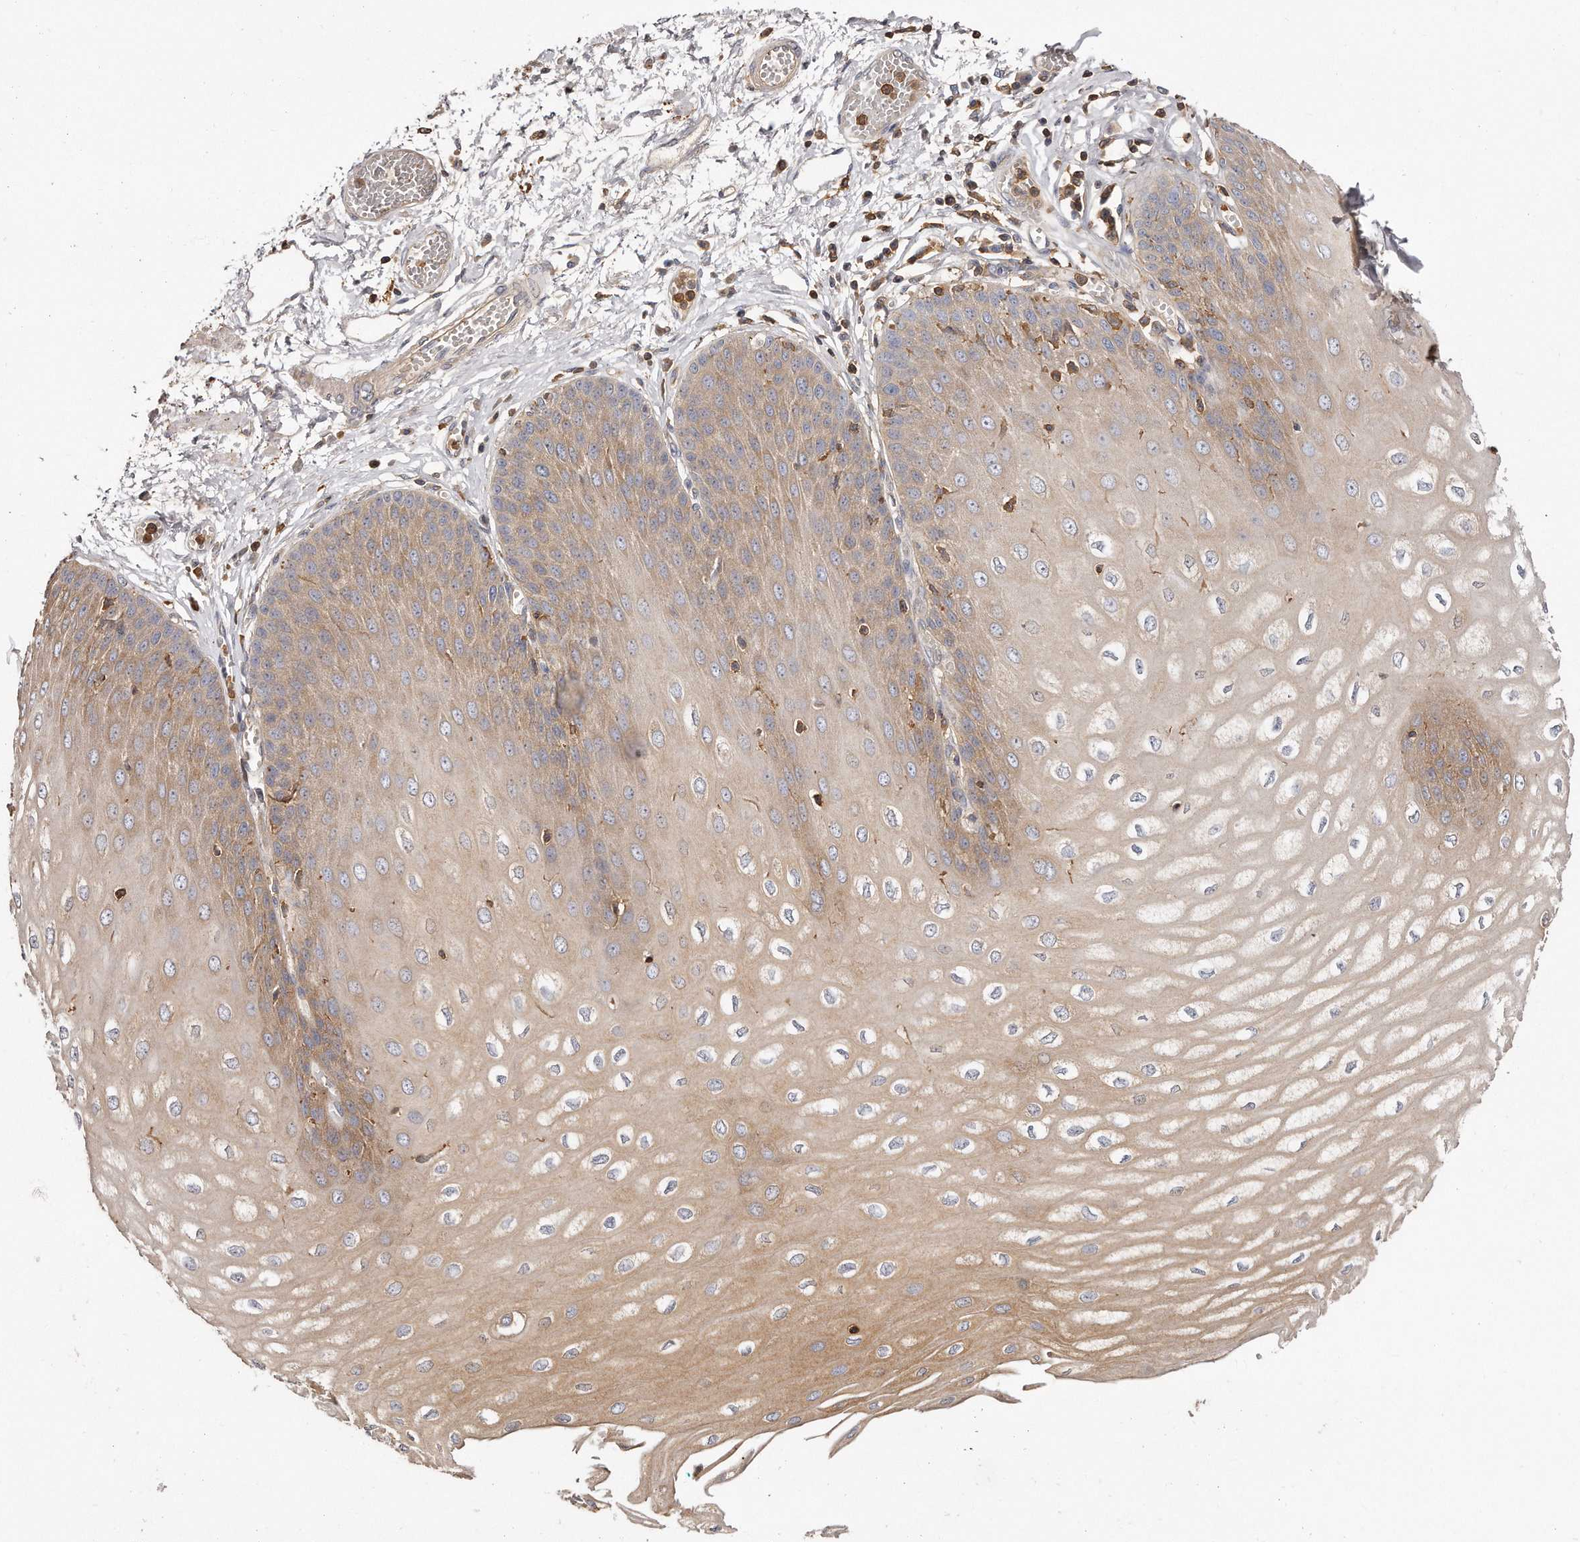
{"staining": {"intensity": "moderate", "quantity": "<25%", "location": "cytoplasmic/membranous"}, "tissue": "esophagus", "cell_type": "Squamous epithelial cells", "image_type": "normal", "snomed": [{"axis": "morphology", "description": "Normal tissue, NOS"}, {"axis": "topography", "description": "Esophagus"}], "caption": "Protein expression analysis of benign esophagus displays moderate cytoplasmic/membranous positivity in approximately <25% of squamous epithelial cells. (Stains: DAB in brown, nuclei in blue, Microscopy: brightfield microscopy at high magnification).", "gene": "CAP1", "patient": {"sex": "male", "age": 60}}